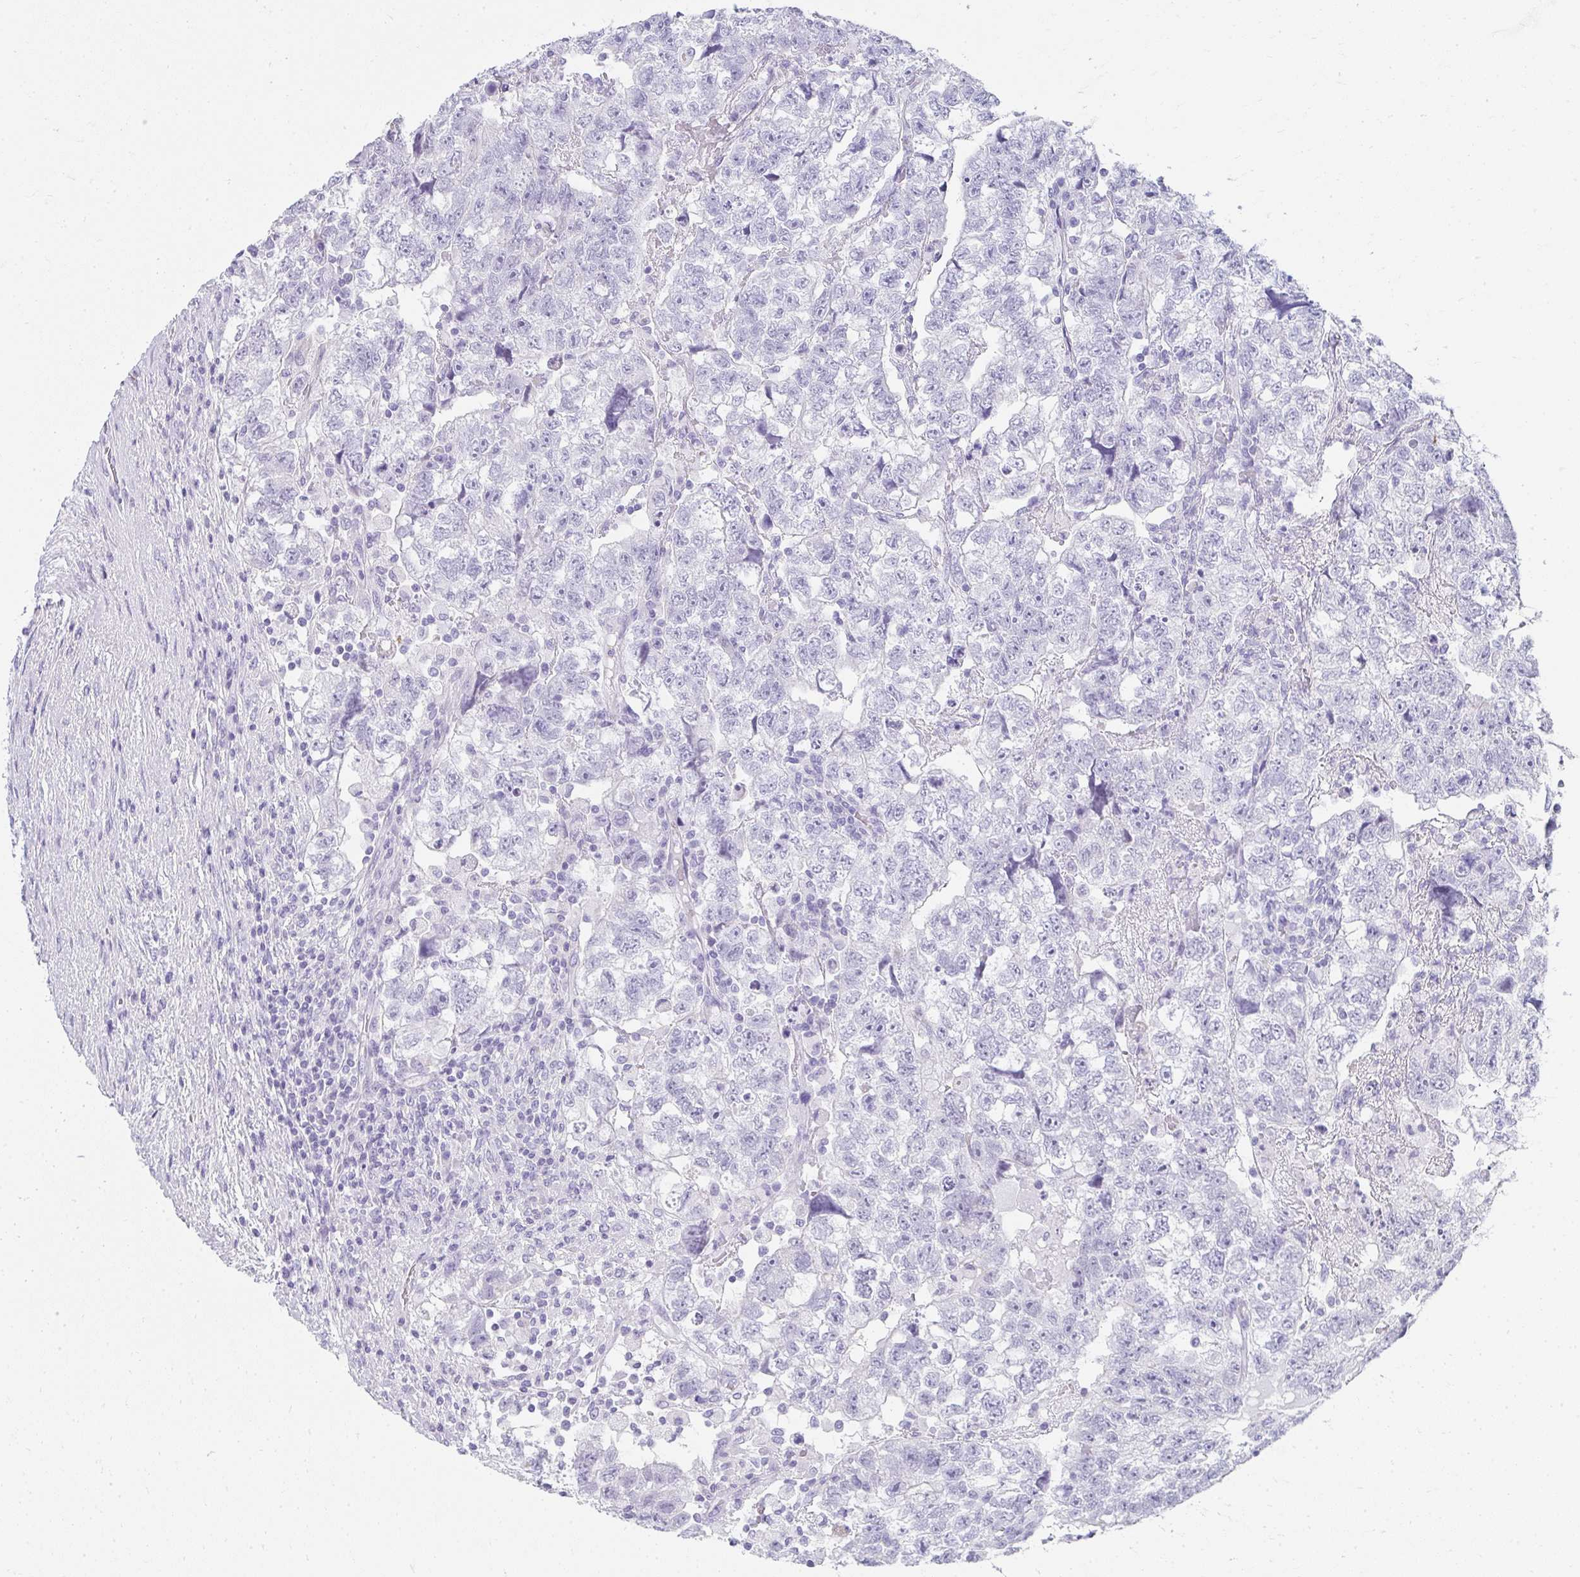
{"staining": {"intensity": "negative", "quantity": "none", "location": "none"}, "tissue": "testis cancer", "cell_type": "Tumor cells", "image_type": "cancer", "snomed": [{"axis": "morphology", "description": "Normal tissue, NOS"}, {"axis": "morphology", "description": "Carcinoma, Embryonal, NOS"}, {"axis": "topography", "description": "Testis"}], "caption": "Tumor cells show no significant protein positivity in testis embryonal carcinoma. (DAB IHC, high magnification).", "gene": "RLF", "patient": {"sex": "male", "age": 36}}